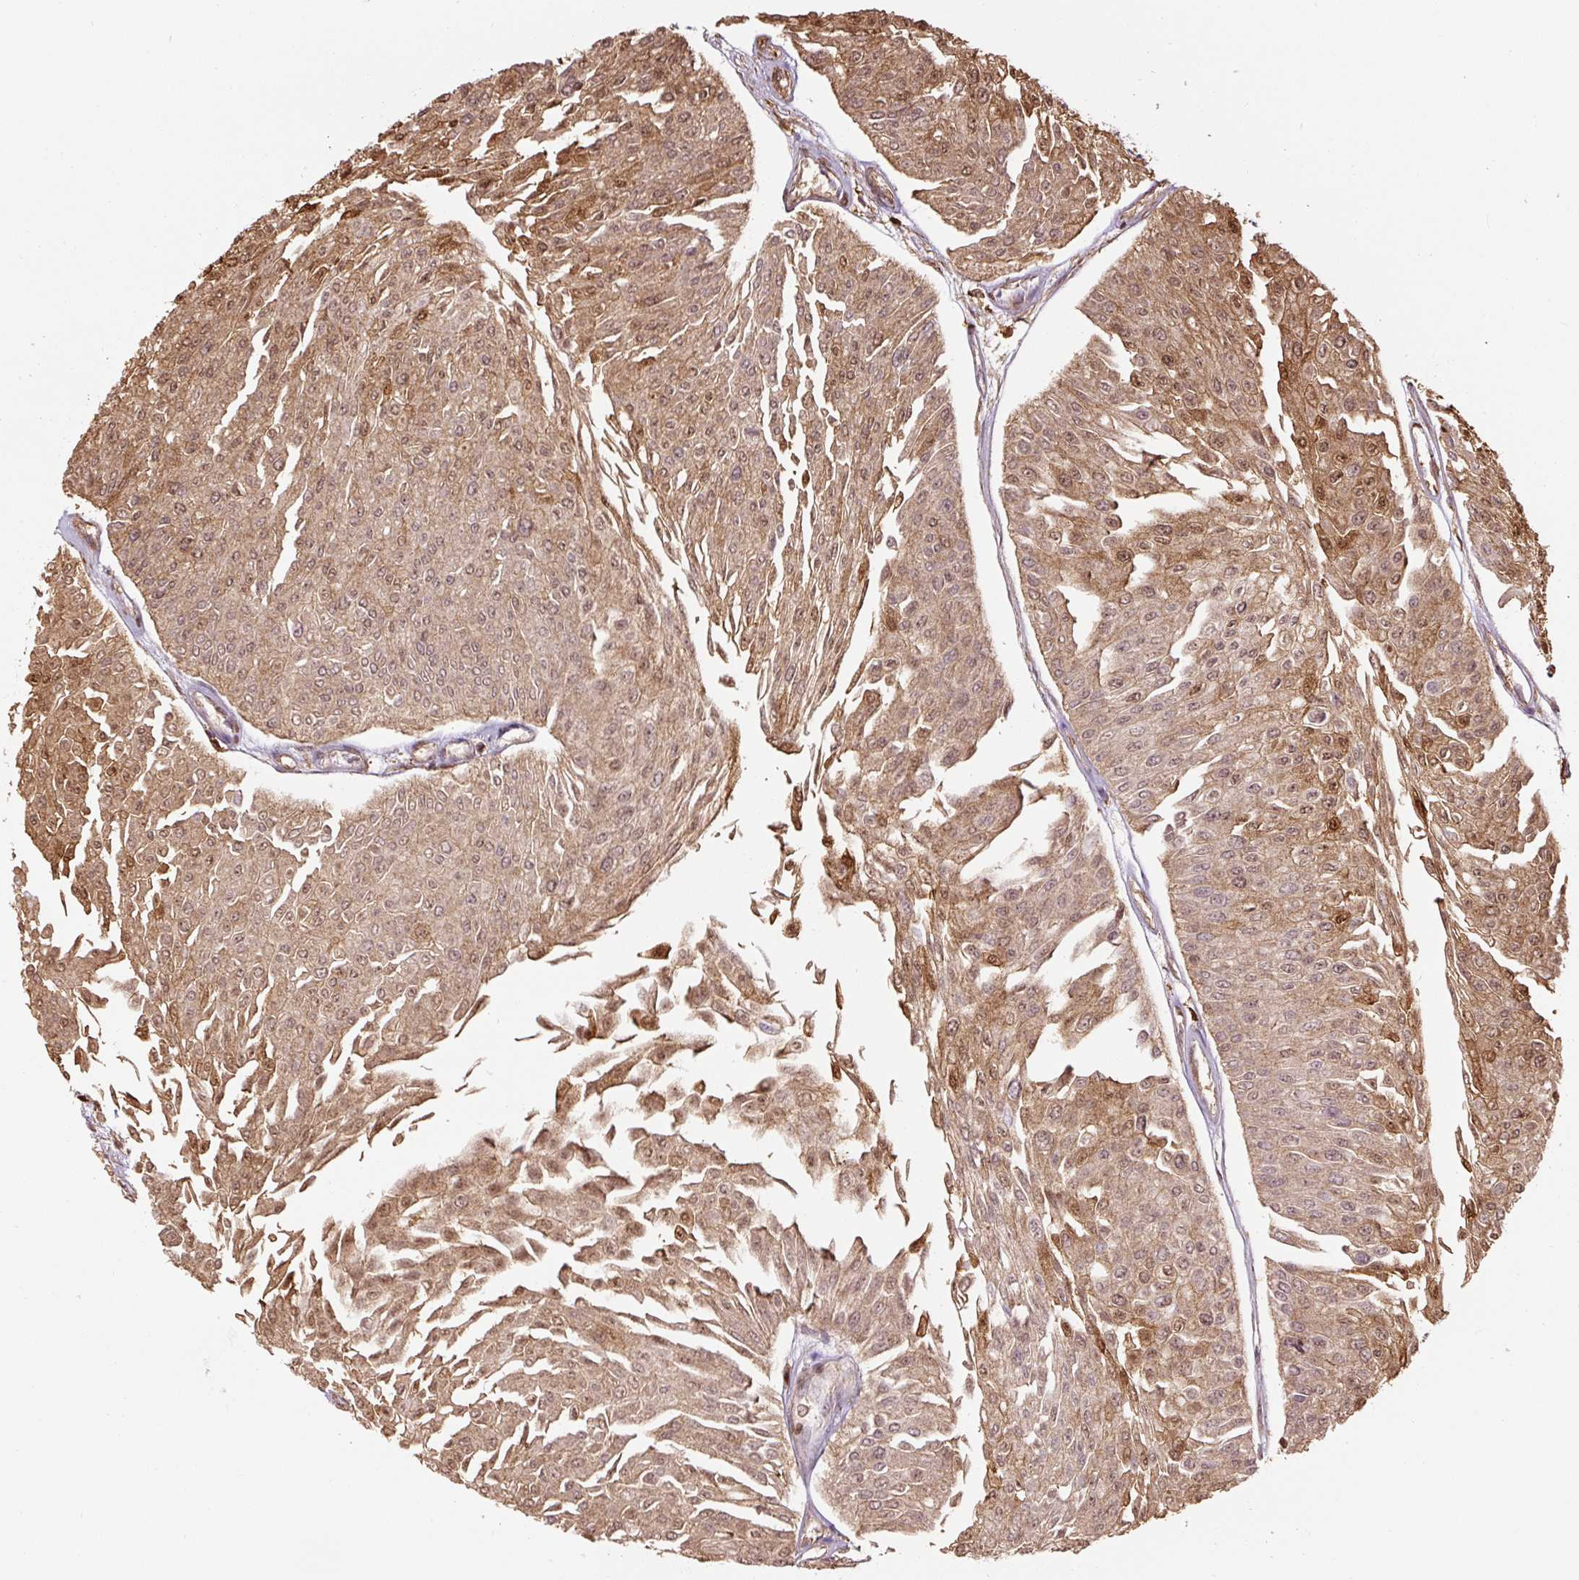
{"staining": {"intensity": "moderate", "quantity": ">75%", "location": "cytoplasmic/membranous,nuclear"}, "tissue": "urothelial cancer", "cell_type": "Tumor cells", "image_type": "cancer", "snomed": [{"axis": "morphology", "description": "Urothelial carcinoma, Low grade"}, {"axis": "topography", "description": "Urinary bladder"}], "caption": "An IHC image of neoplastic tissue is shown. Protein staining in brown shows moderate cytoplasmic/membranous and nuclear positivity in urothelial carcinoma (low-grade) within tumor cells. (Stains: DAB in brown, nuclei in blue, Microscopy: brightfield microscopy at high magnification).", "gene": "S100A4", "patient": {"sex": "male", "age": 67}}